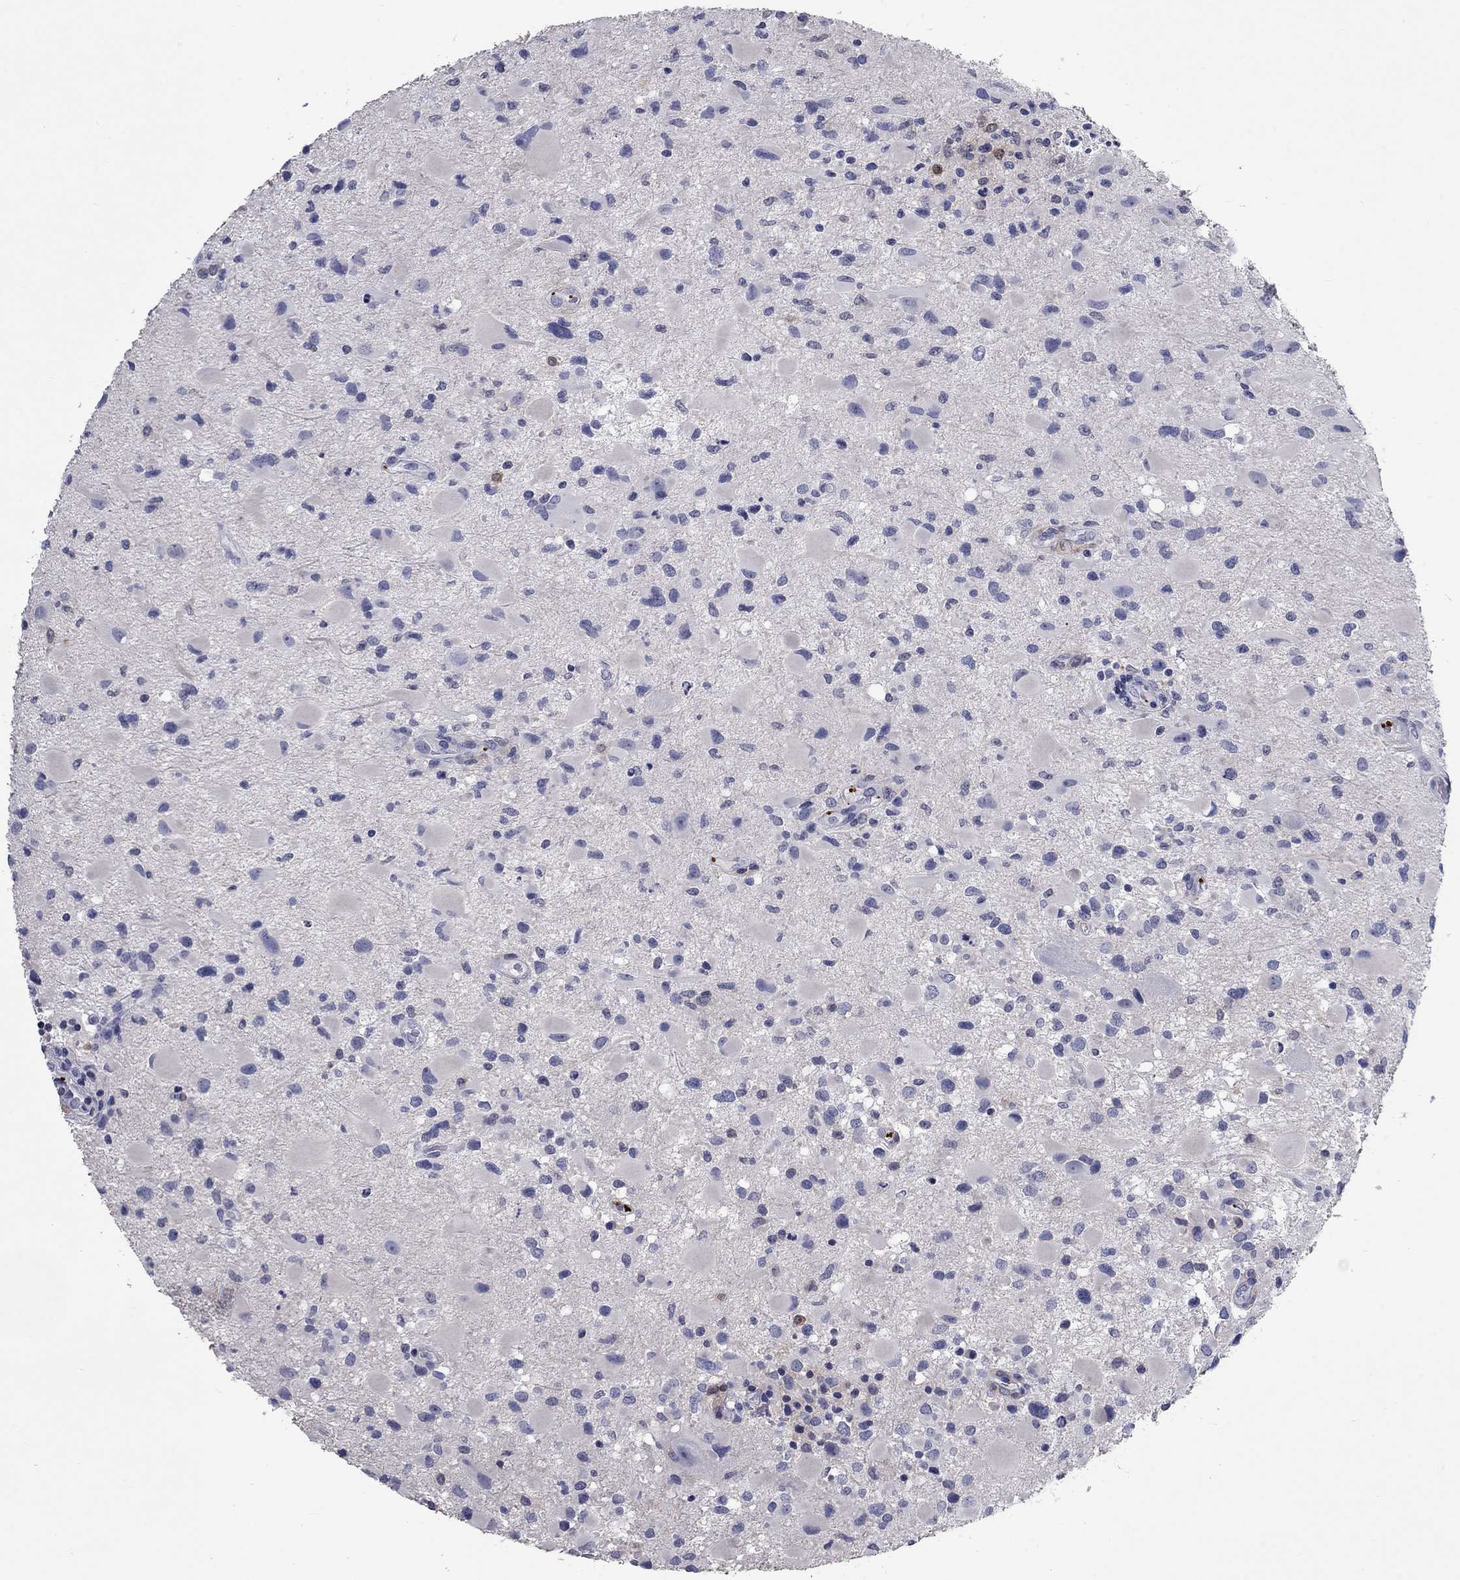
{"staining": {"intensity": "negative", "quantity": "none", "location": "none"}, "tissue": "glioma", "cell_type": "Tumor cells", "image_type": "cancer", "snomed": [{"axis": "morphology", "description": "Glioma, malignant, Low grade"}, {"axis": "topography", "description": "Brain"}], "caption": "DAB immunohistochemical staining of glioma displays no significant expression in tumor cells. Brightfield microscopy of immunohistochemistry stained with DAB (3,3'-diaminobenzidine) (brown) and hematoxylin (blue), captured at high magnification.", "gene": "PLEK", "patient": {"sex": "female", "age": 32}}